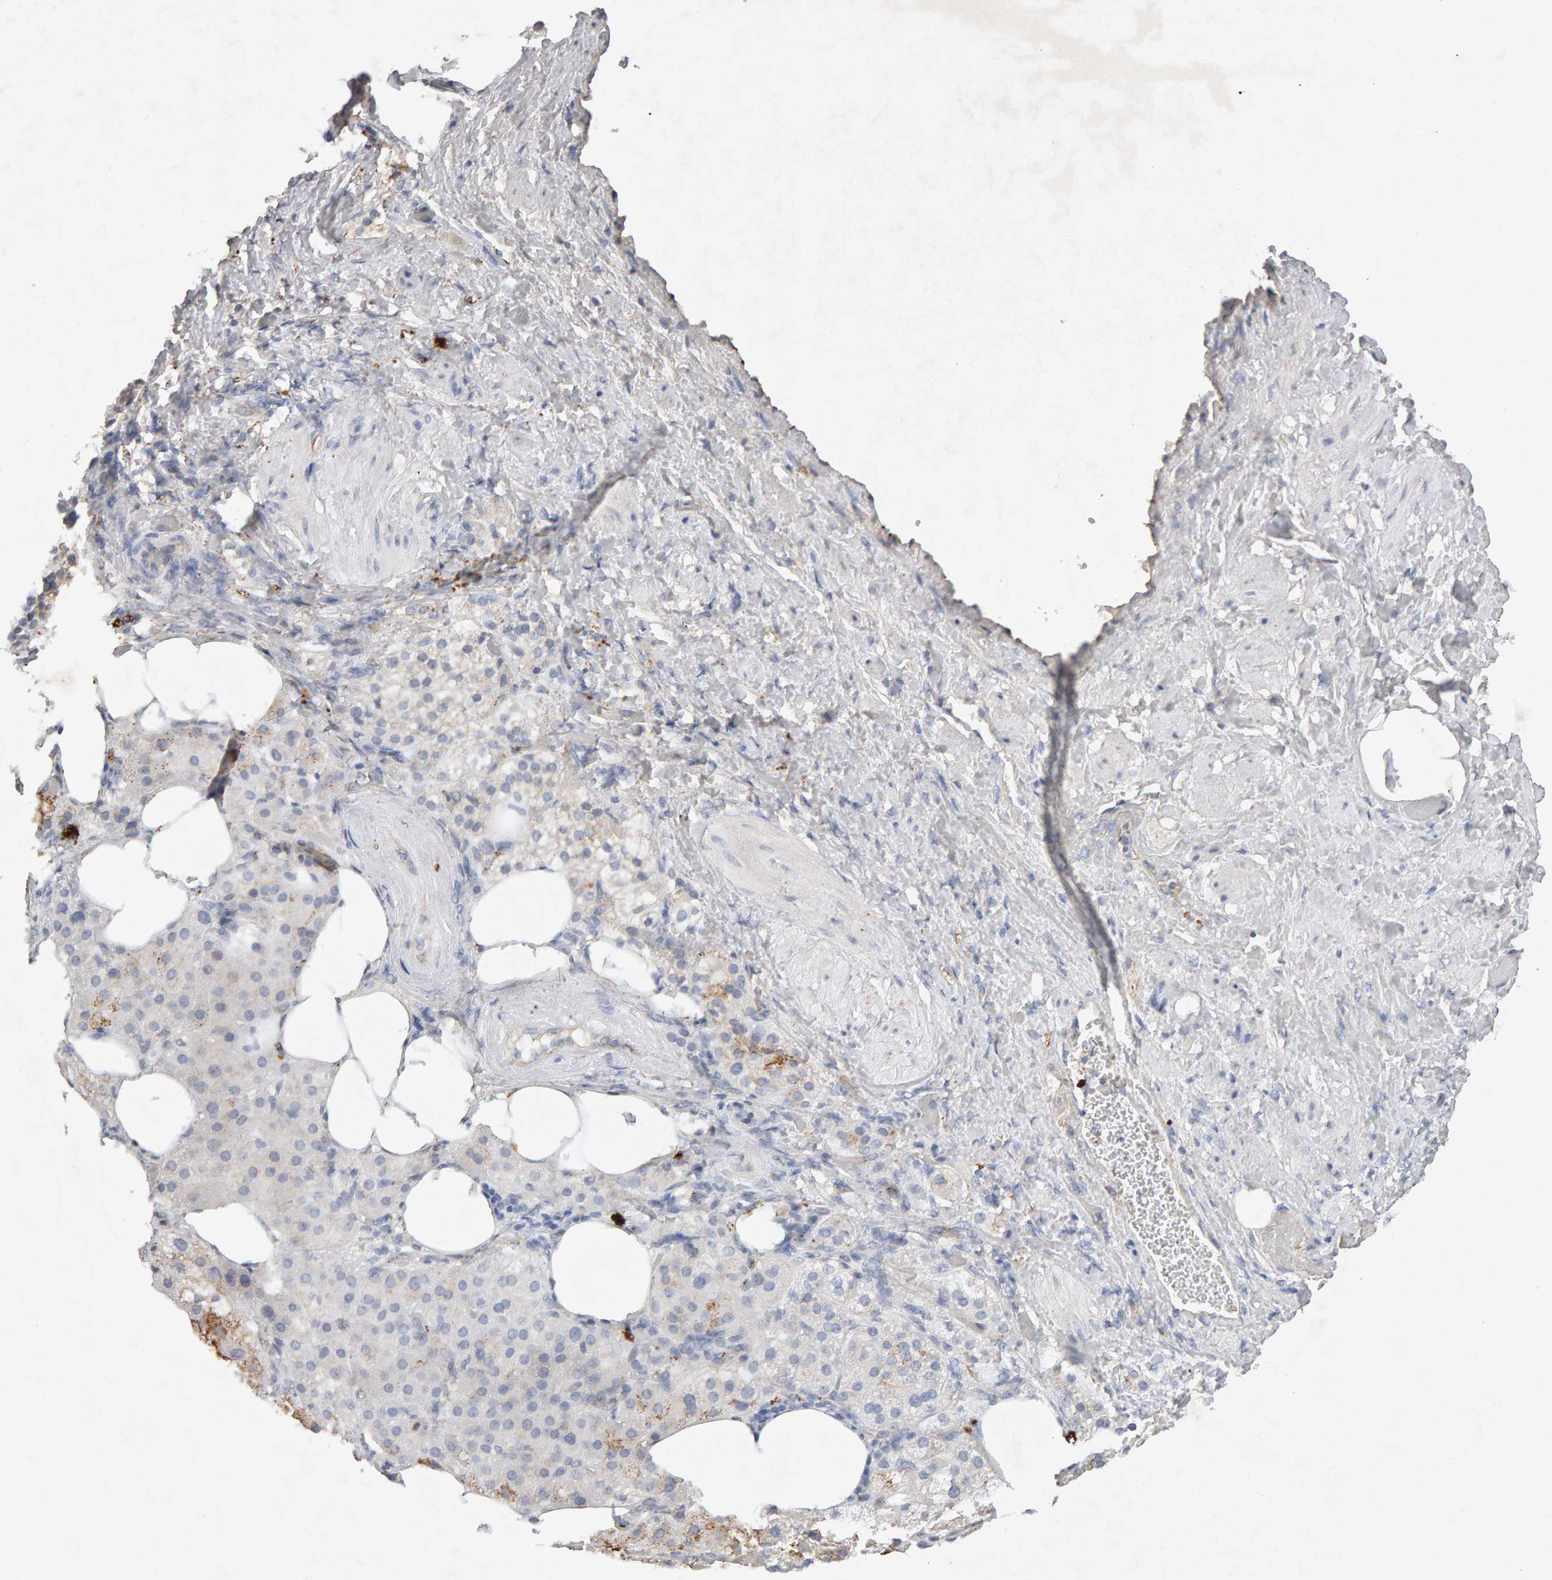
{"staining": {"intensity": "moderate", "quantity": "<25%", "location": "cytoplasmic/membranous"}, "tissue": "adrenal gland", "cell_type": "Glandular cells", "image_type": "normal", "snomed": [{"axis": "morphology", "description": "Normal tissue, NOS"}, {"axis": "topography", "description": "Adrenal gland"}], "caption": "The image reveals staining of unremarkable adrenal gland, revealing moderate cytoplasmic/membranous protein expression (brown color) within glandular cells. The protein is shown in brown color, while the nuclei are stained blue.", "gene": "PTPRM", "patient": {"sex": "female", "age": 59}}